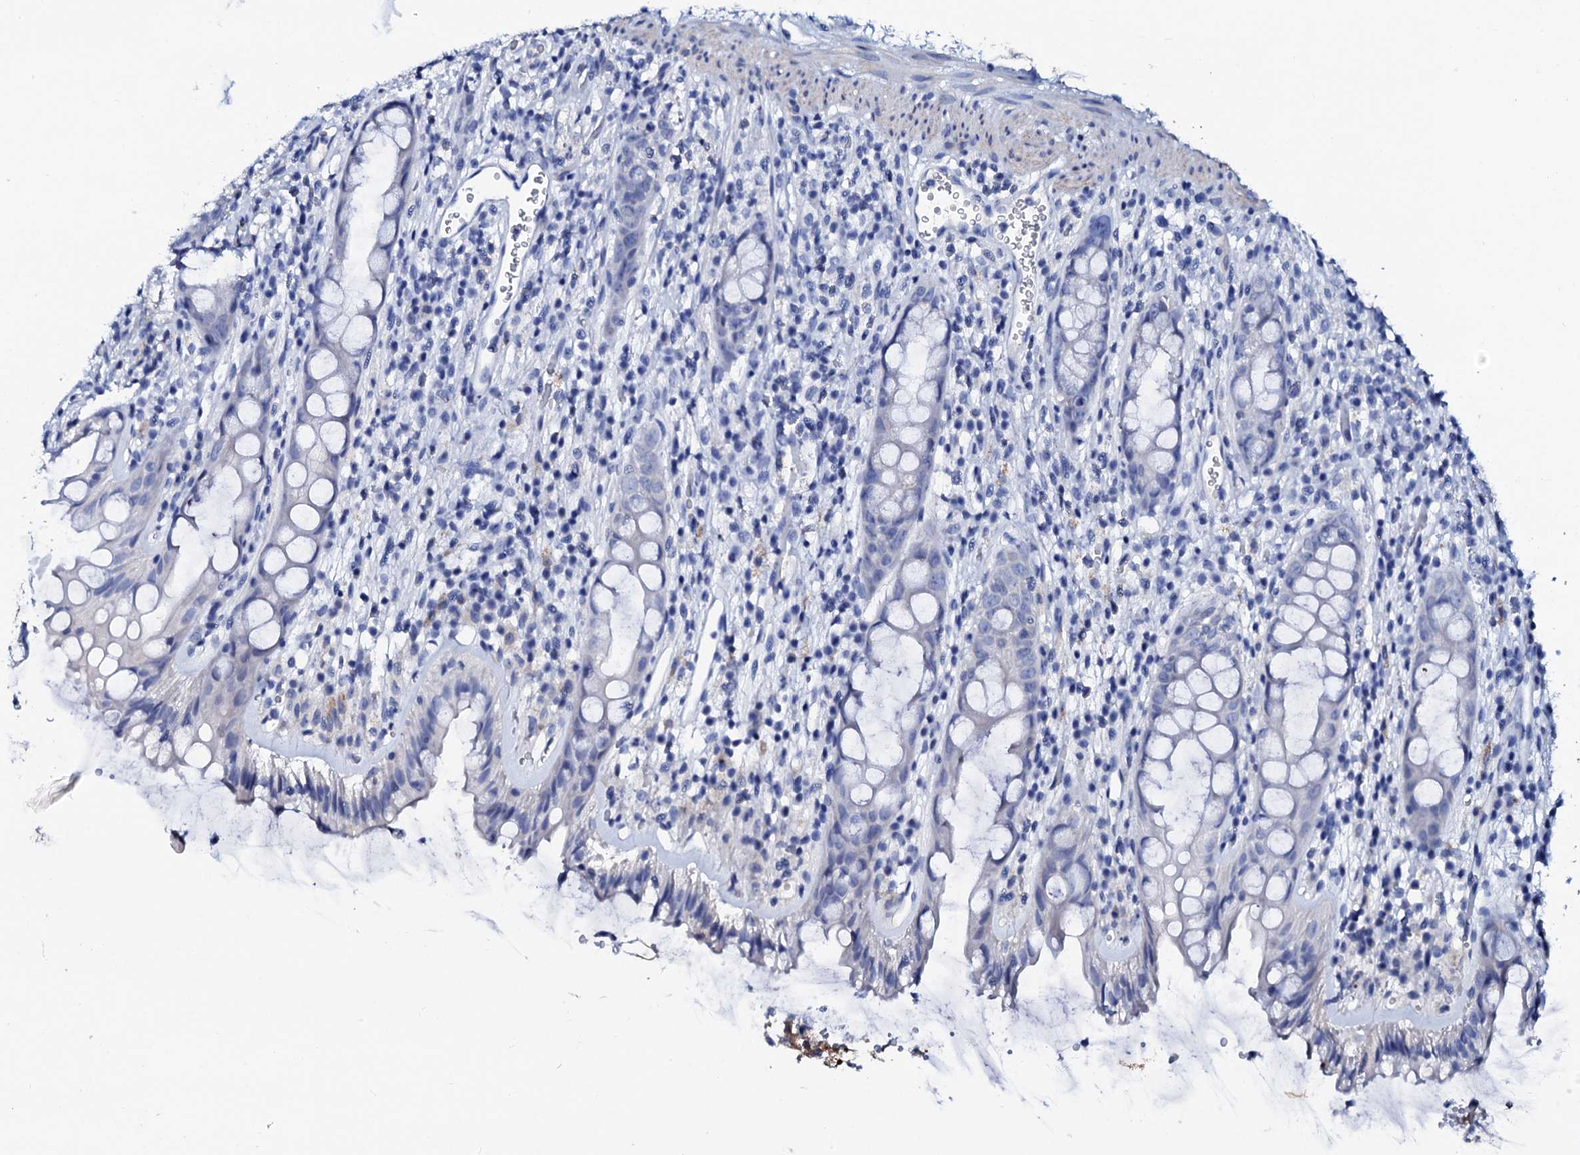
{"staining": {"intensity": "negative", "quantity": "none", "location": "none"}, "tissue": "rectum", "cell_type": "Glandular cells", "image_type": "normal", "snomed": [{"axis": "morphology", "description": "Normal tissue, NOS"}, {"axis": "topography", "description": "Rectum"}], "caption": "IHC of unremarkable rectum displays no positivity in glandular cells. Nuclei are stained in blue.", "gene": "GLB1L3", "patient": {"sex": "female", "age": 57}}